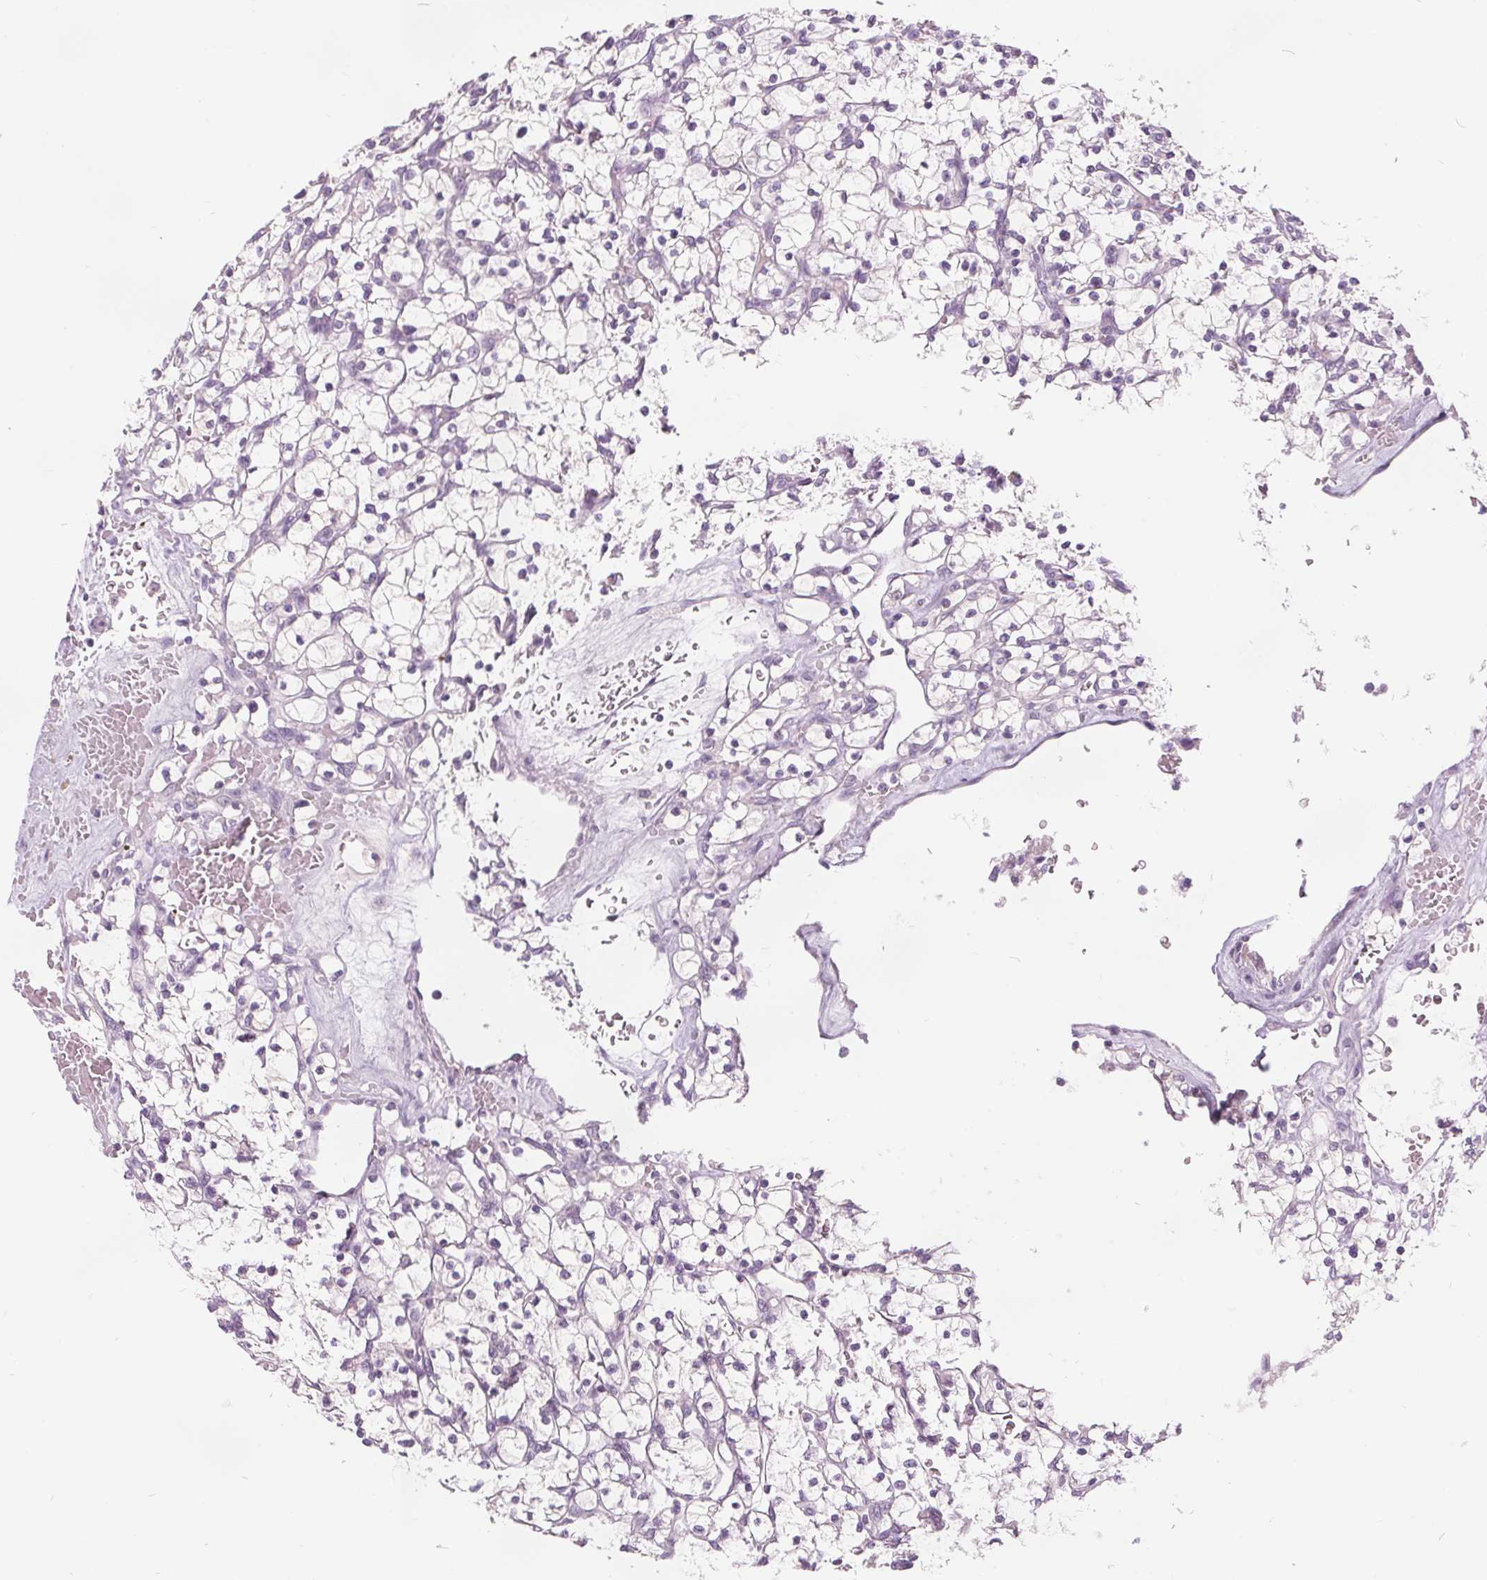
{"staining": {"intensity": "negative", "quantity": "none", "location": "none"}, "tissue": "renal cancer", "cell_type": "Tumor cells", "image_type": "cancer", "snomed": [{"axis": "morphology", "description": "Adenocarcinoma, NOS"}, {"axis": "topography", "description": "Kidney"}], "caption": "DAB (3,3'-diaminobenzidine) immunohistochemical staining of human renal cancer (adenocarcinoma) shows no significant expression in tumor cells.", "gene": "ACOX2", "patient": {"sex": "female", "age": 64}}